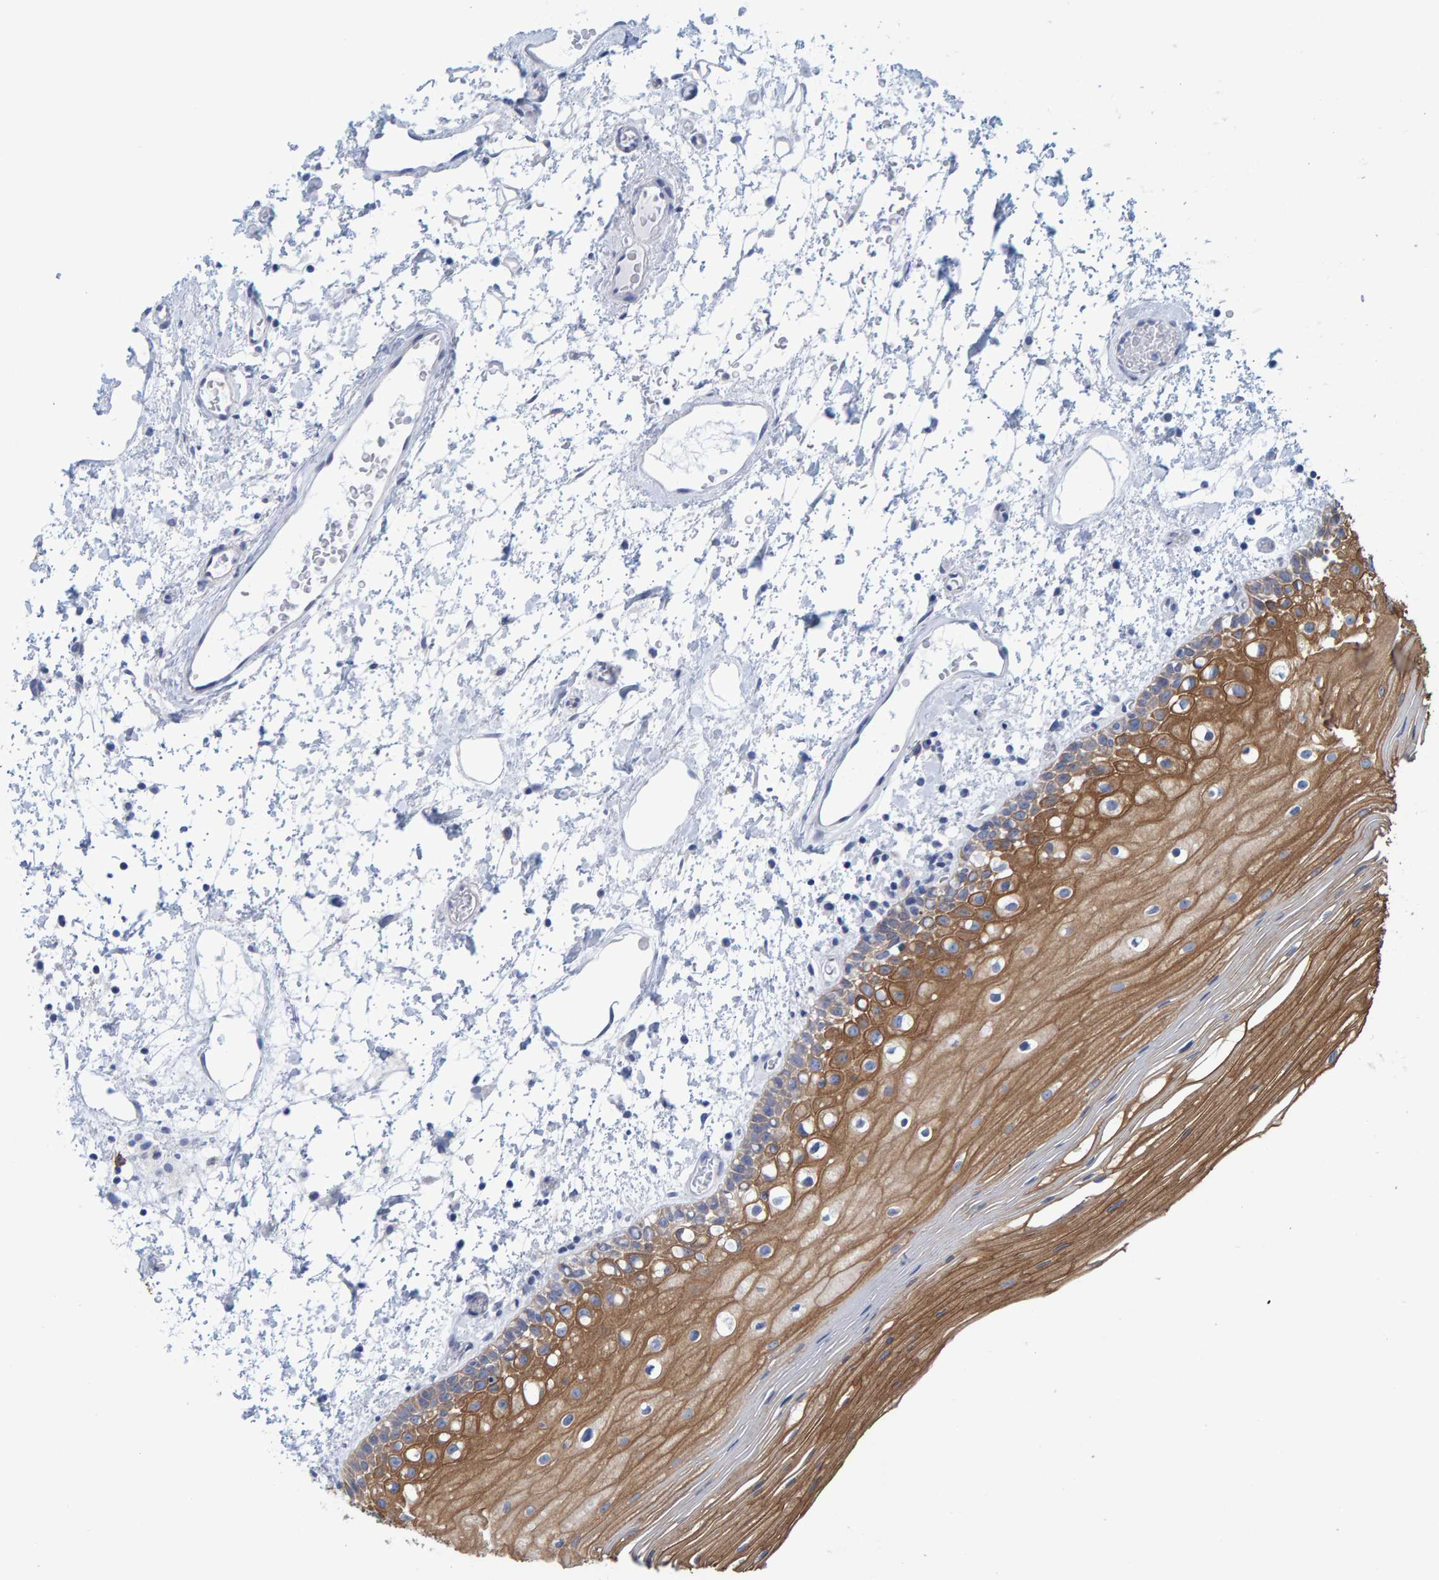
{"staining": {"intensity": "moderate", "quantity": ">75%", "location": "cytoplasmic/membranous"}, "tissue": "oral mucosa", "cell_type": "Squamous epithelial cells", "image_type": "normal", "snomed": [{"axis": "morphology", "description": "Normal tissue, NOS"}, {"axis": "topography", "description": "Oral tissue"}], "caption": "Unremarkable oral mucosa shows moderate cytoplasmic/membranous staining in about >75% of squamous epithelial cells (DAB IHC with brightfield microscopy, high magnification)..", "gene": "JAKMIP3", "patient": {"sex": "male", "age": 52}}